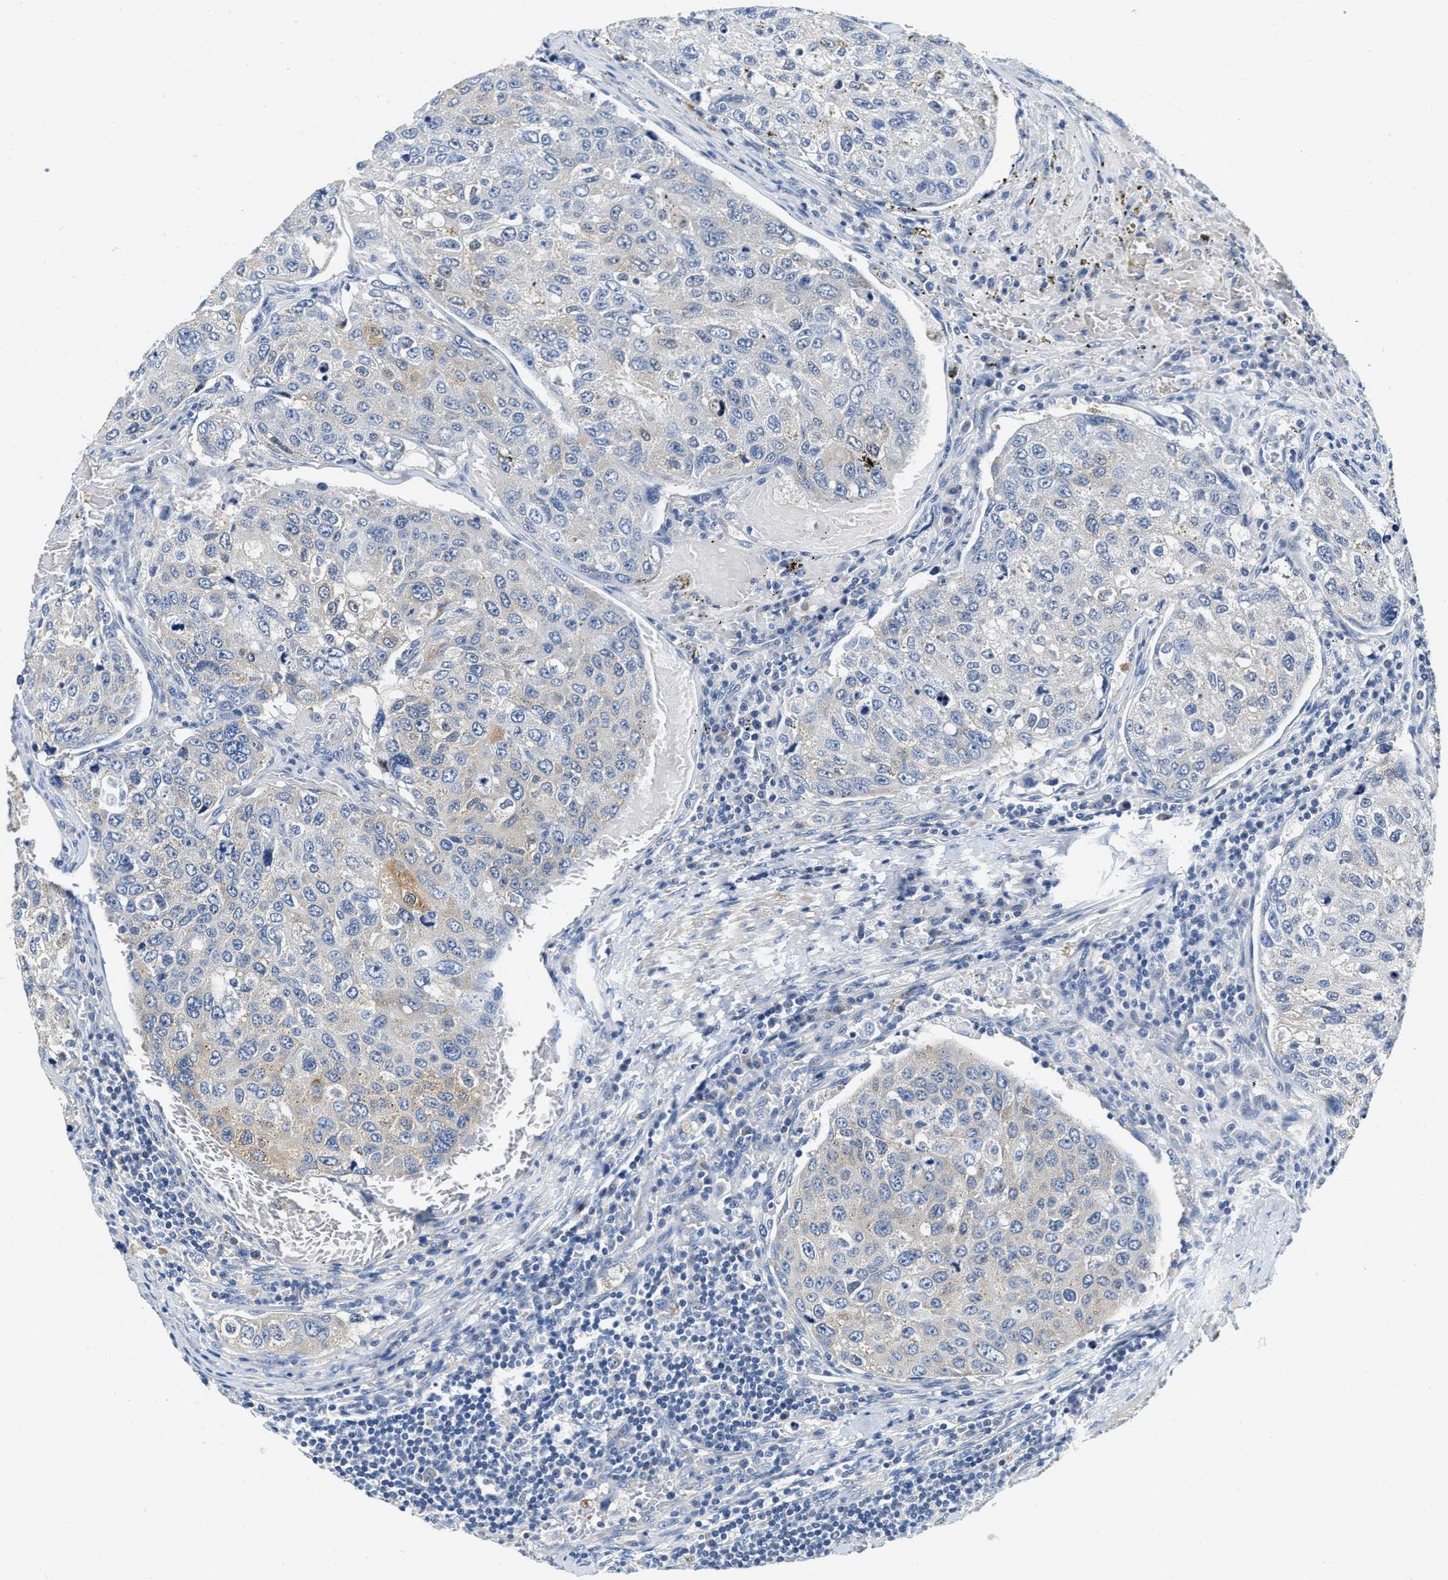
{"staining": {"intensity": "weak", "quantity": "<25%", "location": "cytoplasmic/membranous"}, "tissue": "urothelial cancer", "cell_type": "Tumor cells", "image_type": "cancer", "snomed": [{"axis": "morphology", "description": "Urothelial carcinoma, High grade"}, {"axis": "topography", "description": "Lymph node"}, {"axis": "topography", "description": "Urinary bladder"}], "caption": "Tumor cells show no significant staining in urothelial cancer.", "gene": "EIF2AK2", "patient": {"sex": "male", "age": 51}}